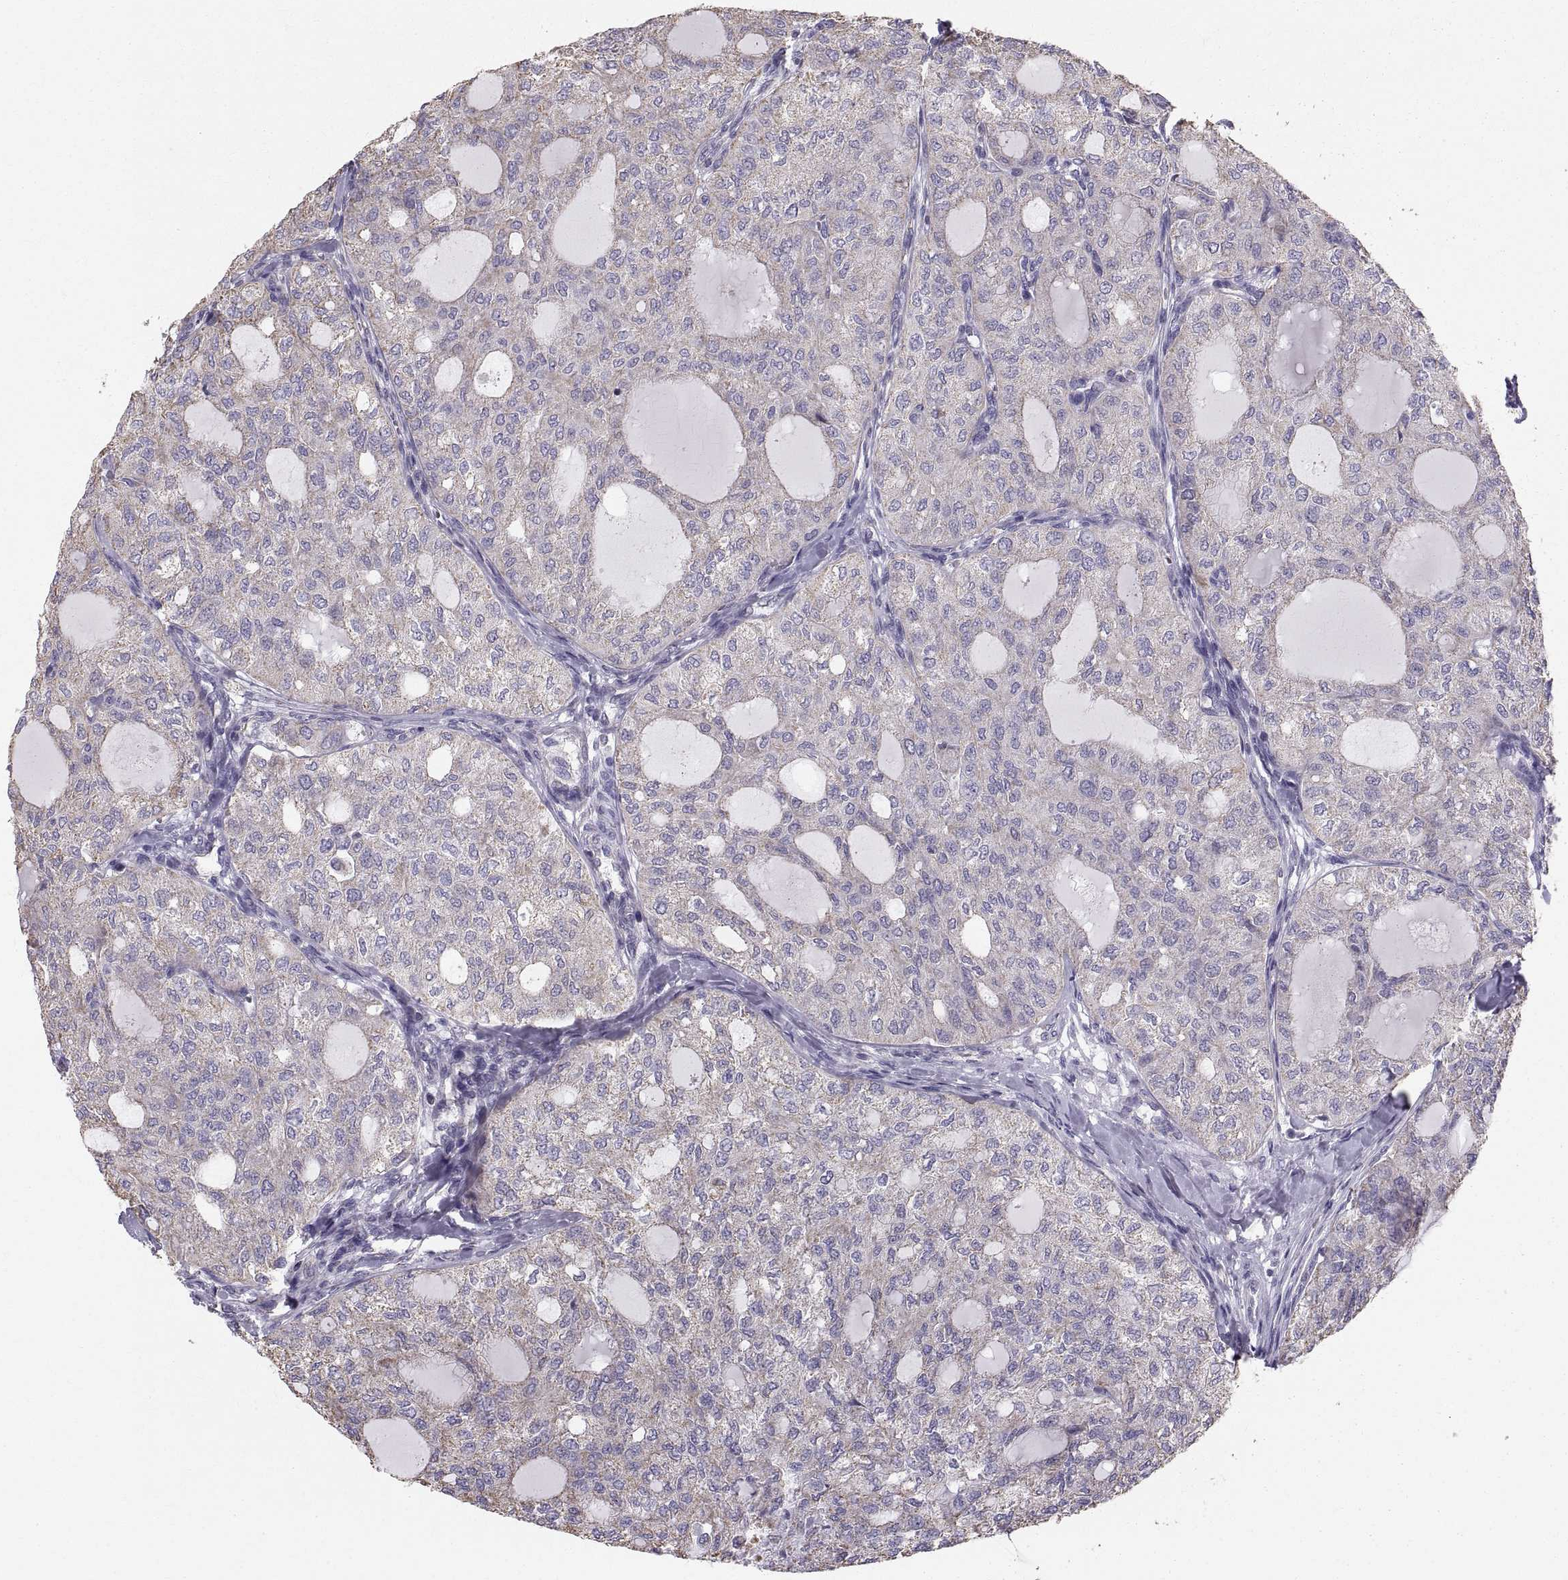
{"staining": {"intensity": "weak", "quantity": ">75%", "location": "cytoplasmic/membranous"}, "tissue": "thyroid cancer", "cell_type": "Tumor cells", "image_type": "cancer", "snomed": [{"axis": "morphology", "description": "Follicular adenoma carcinoma, NOS"}, {"axis": "topography", "description": "Thyroid gland"}], "caption": "Follicular adenoma carcinoma (thyroid) was stained to show a protein in brown. There is low levels of weak cytoplasmic/membranous expression in approximately >75% of tumor cells. The staining is performed using DAB brown chromogen to label protein expression. The nuclei are counter-stained blue using hematoxylin.", "gene": "STMND1", "patient": {"sex": "male", "age": 75}}